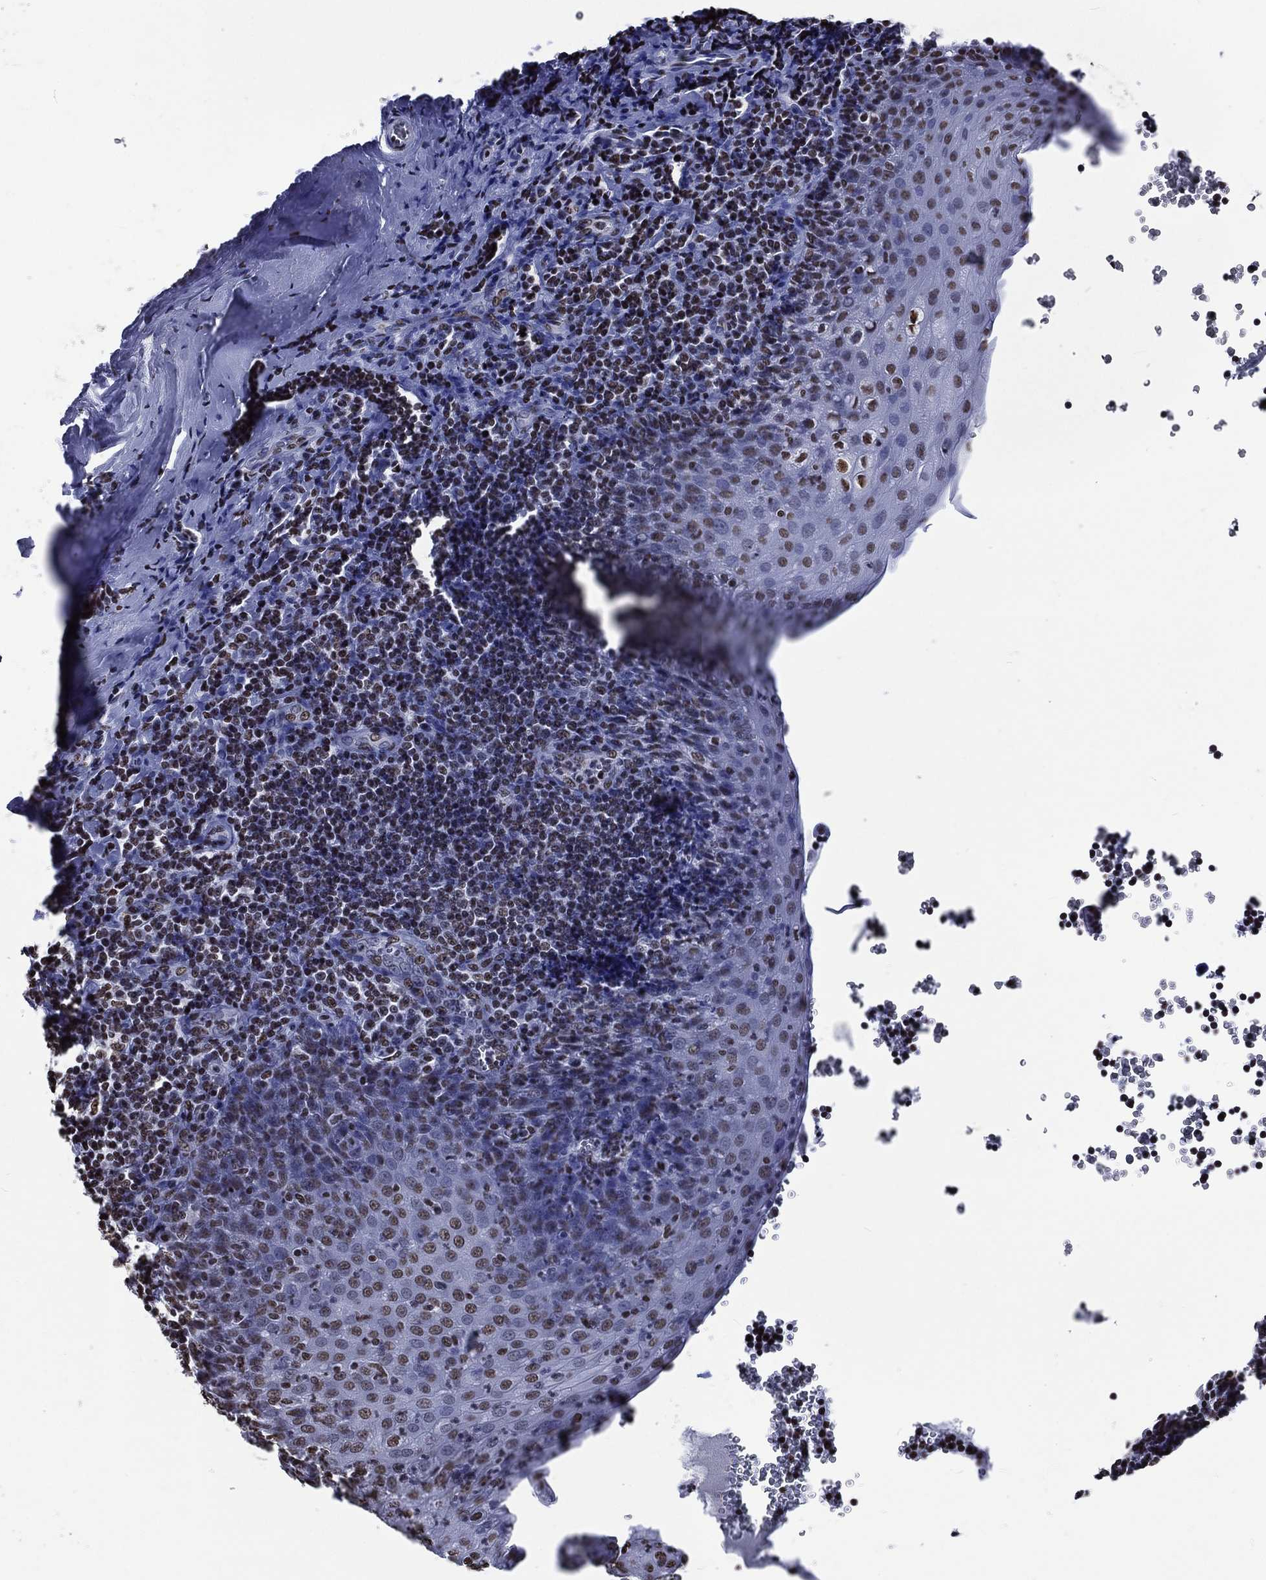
{"staining": {"intensity": "moderate", "quantity": "<25%", "location": "nuclear"}, "tissue": "tonsil", "cell_type": "Germinal center cells", "image_type": "normal", "snomed": [{"axis": "morphology", "description": "Normal tissue, NOS"}, {"axis": "morphology", "description": "Inflammation, NOS"}, {"axis": "topography", "description": "Tonsil"}], "caption": "Immunohistochemical staining of unremarkable tonsil shows low levels of moderate nuclear positivity in approximately <25% of germinal center cells. (DAB (3,3'-diaminobenzidine) = brown stain, brightfield microscopy at high magnification).", "gene": "RETREG2", "patient": {"sex": "female", "age": 31}}